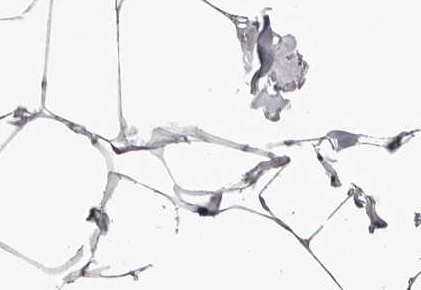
{"staining": {"intensity": "negative", "quantity": "none", "location": "none"}, "tissue": "adipose tissue", "cell_type": "Adipocytes", "image_type": "normal", "snomed": [{"axis": "morphology", "description": "Normal tissue, NOS"}, {"axis": "morphology", "description": "Fibrosis, NOS"}, {"axis": "topography", "description": "Breast"}, {"axis": "topography", "description": "Adipose tissue"}], "caption": "Protein analysis of benign adipose tissue shows no significant positivity in adipocytes.", "gene": "CA6", "patient": {"sex": "female", "age": 39}}